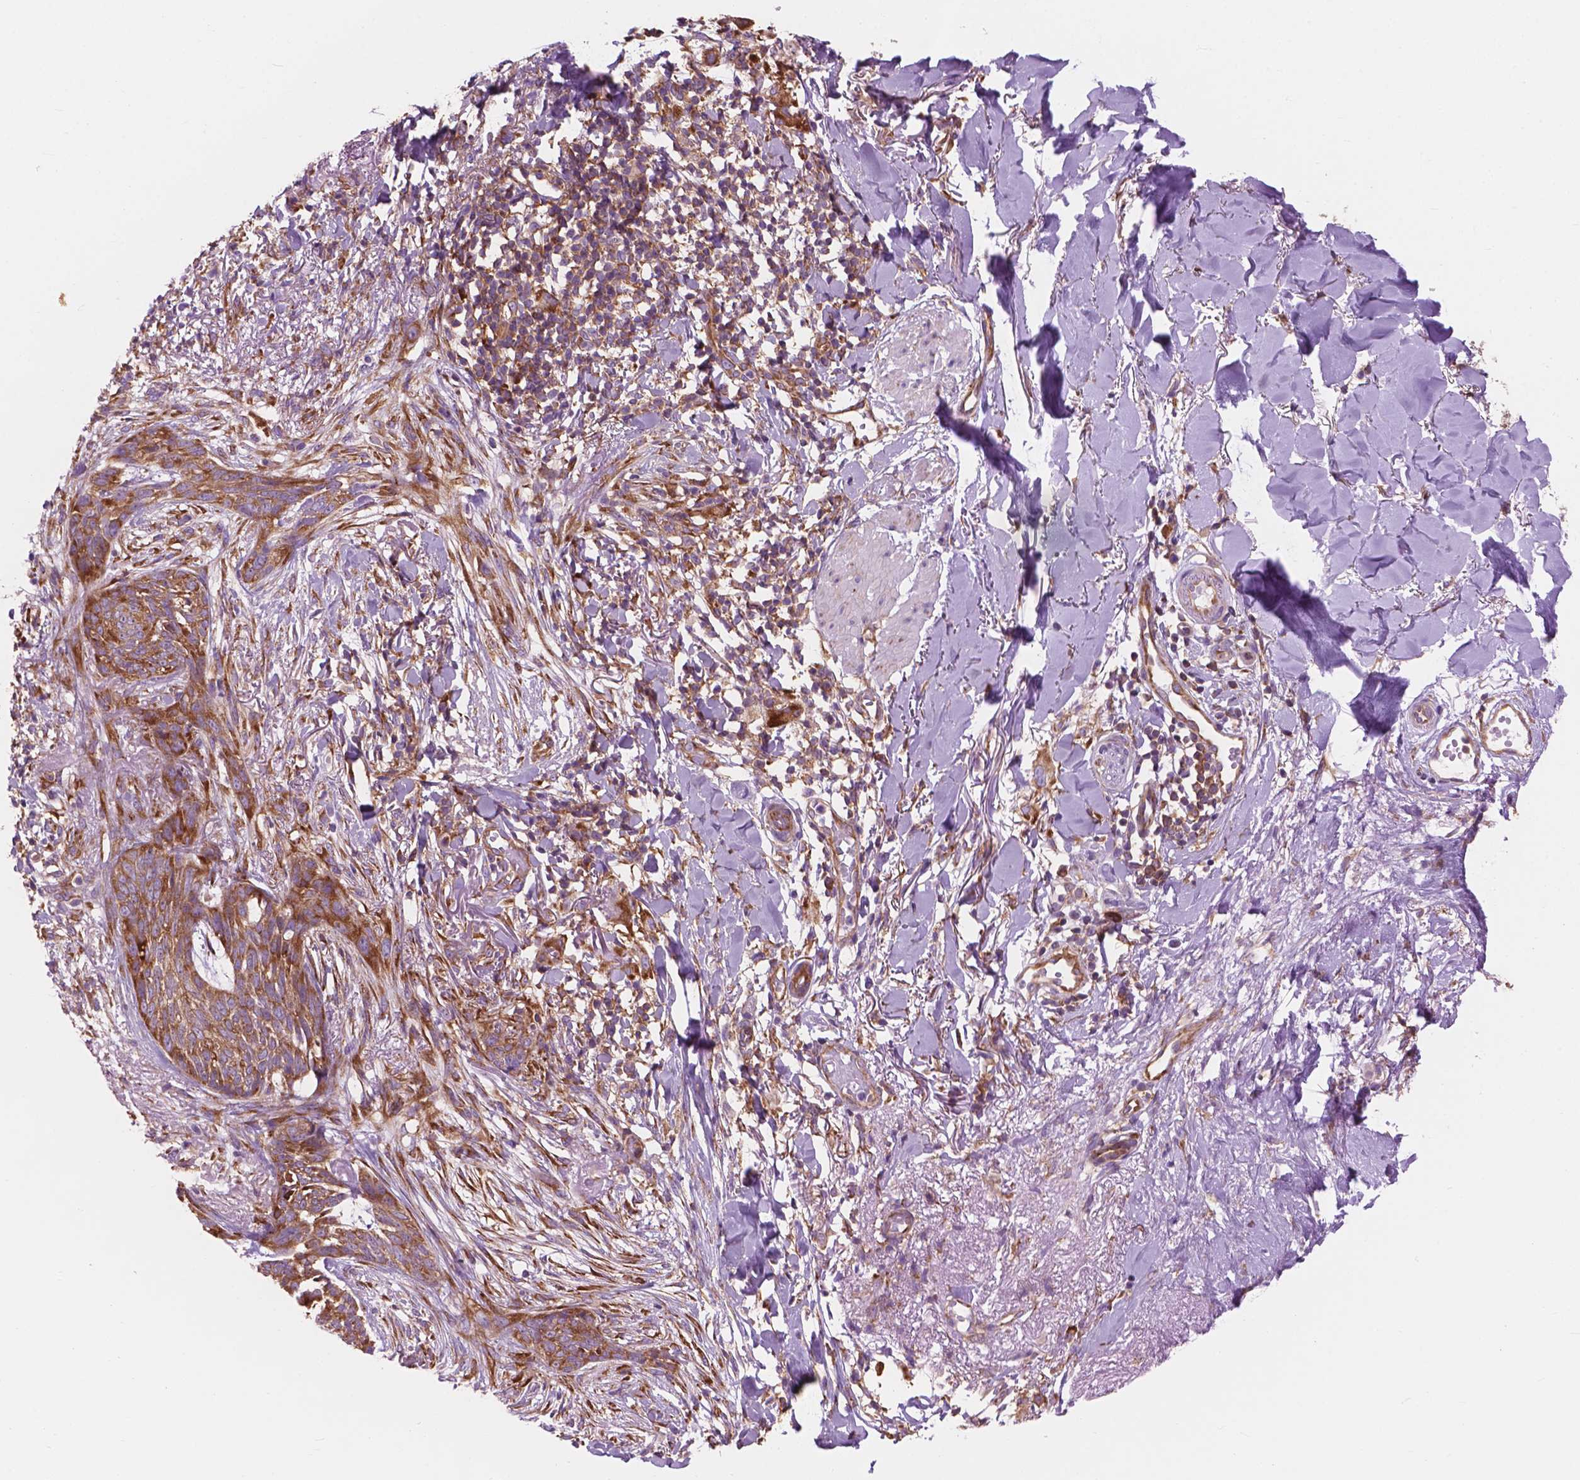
{"staining": {"intensity": "moderate", "quantity": ">75%", "location": "cytoplasmic/membranous"}, "tissue": "skin cancer", "cell_type": "Tumor cells", "image_type": "cancer", "snomed": [{"axis": "morphology", "description": "Normal tissue, NOS"}, {"axis": "morphology", "description": "Basal cell carcinoma"}, {"axis": "topography", "description": "Skin"}], "caption": "Immunohistochemistry (DAB (3,3'-diaminobenzidine)) staining of human skin cancer (basal cell carcinoma) exhibits moderate cytoplasmic/membranous protein staining in approximately >75% of tumor cells. The staining was performed using DAB to visualize the protein expression in brown, while the nuclei were stained in blue with hematoxylin (Magnification: 20x).", "gene": "RPL37A", "patient": {"sex": "male", "age": 84}}